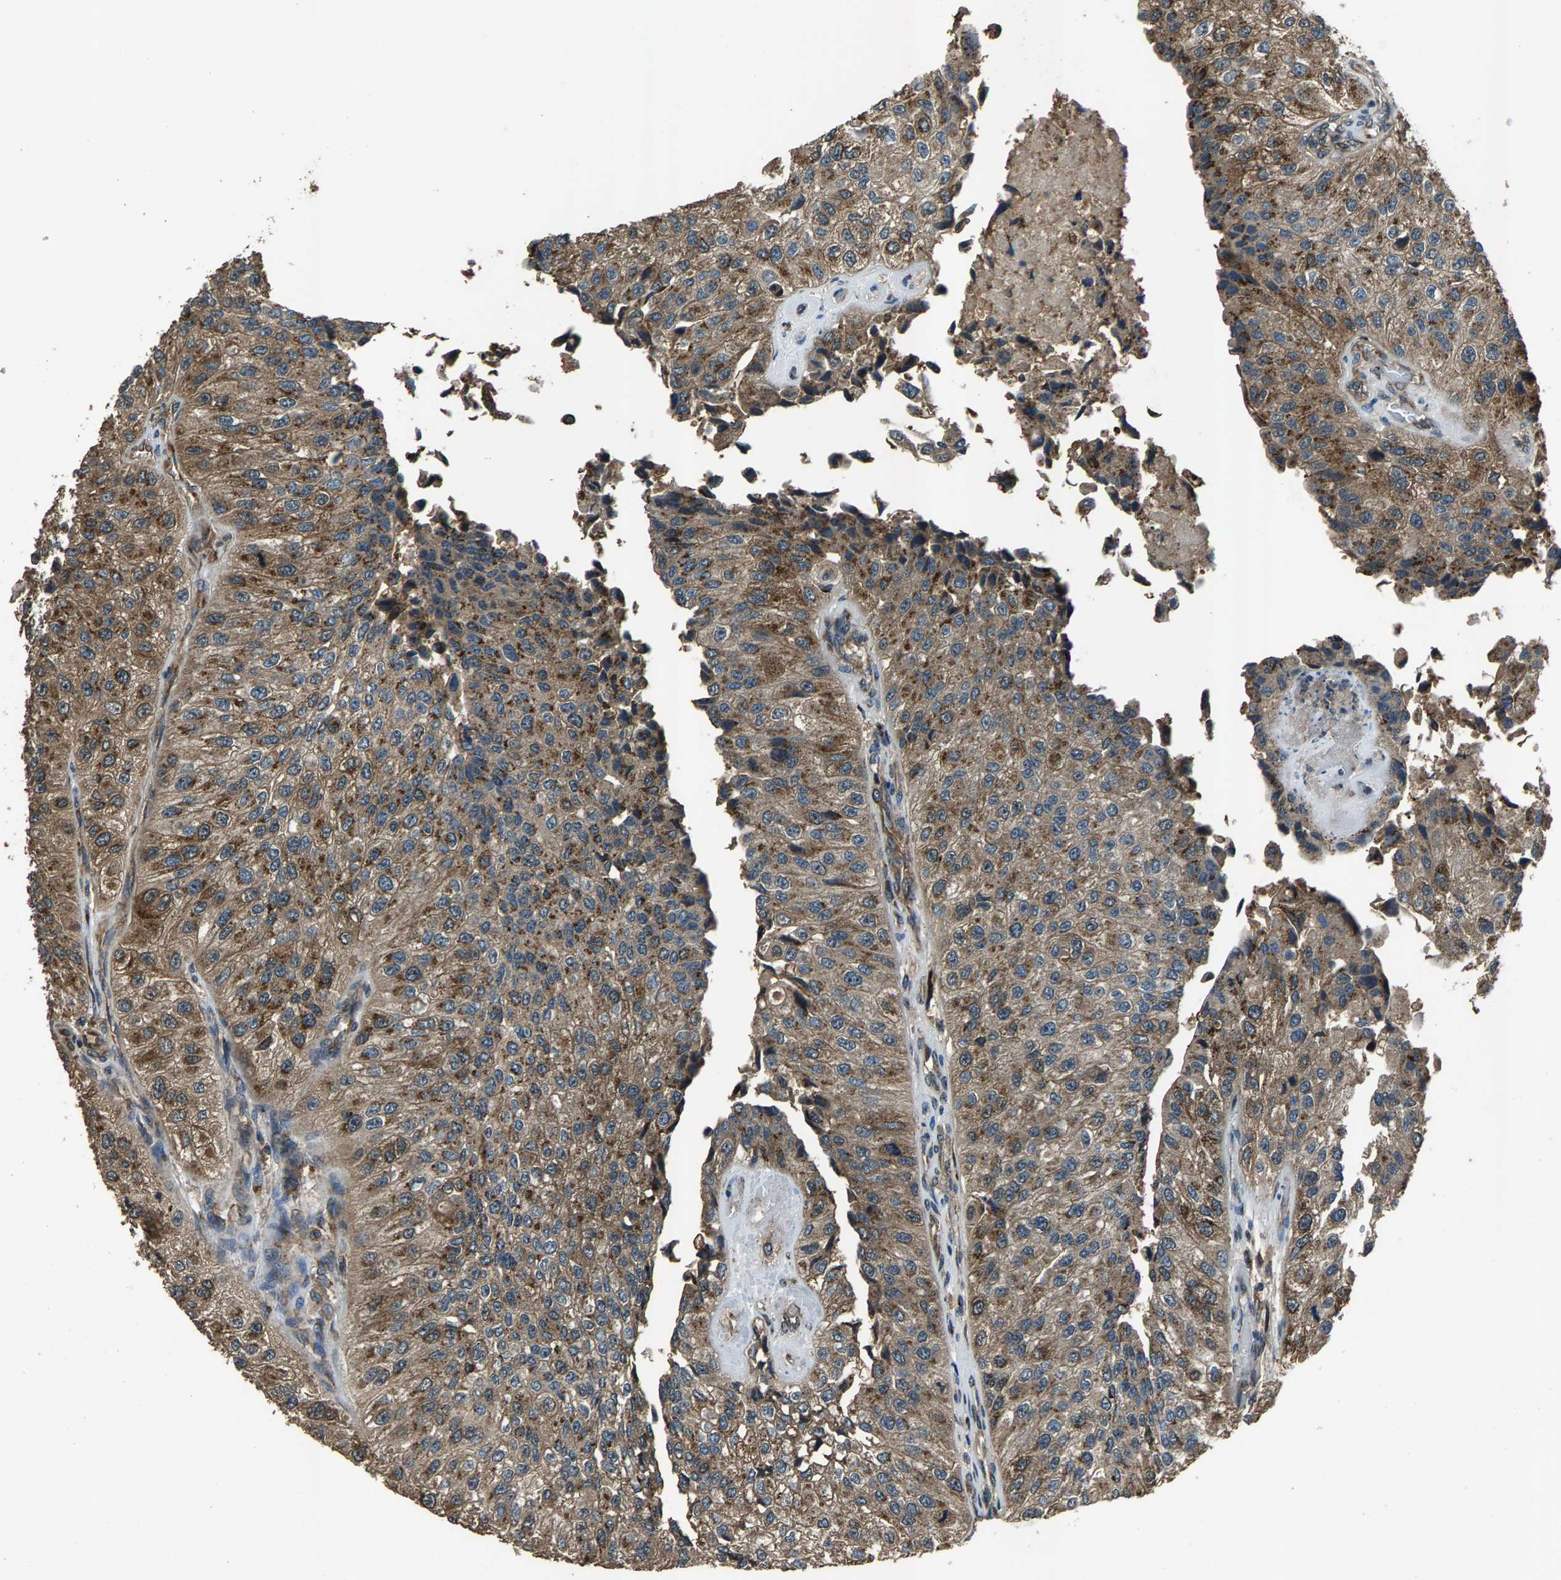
{"staining": {"intensity": "moderate", "quantity": ">75%", "location": "cytoplasmic/membranous"}, "tissue": "urothelial cancer", "cell_type": "Tumor cells", "image_type": "cancer", "snomed": [{"axis": "morphology", "description": "Urothelial carcinoma, High grade"}, {"axis": "topography", "description": "Kidney"}, {"axis": "topography", "description": "Urinary bladder"}], "caption": "A high-resolution image shows immunohistochemistry (IHC) staining of urothelial carcinoma (high-grade), which demonstrates moderate cytoplasmic/membranous positivity in about >75% of tumor cells.", "gene": "SLC38A10", "patient": {"sex": "male", "age": 77}}